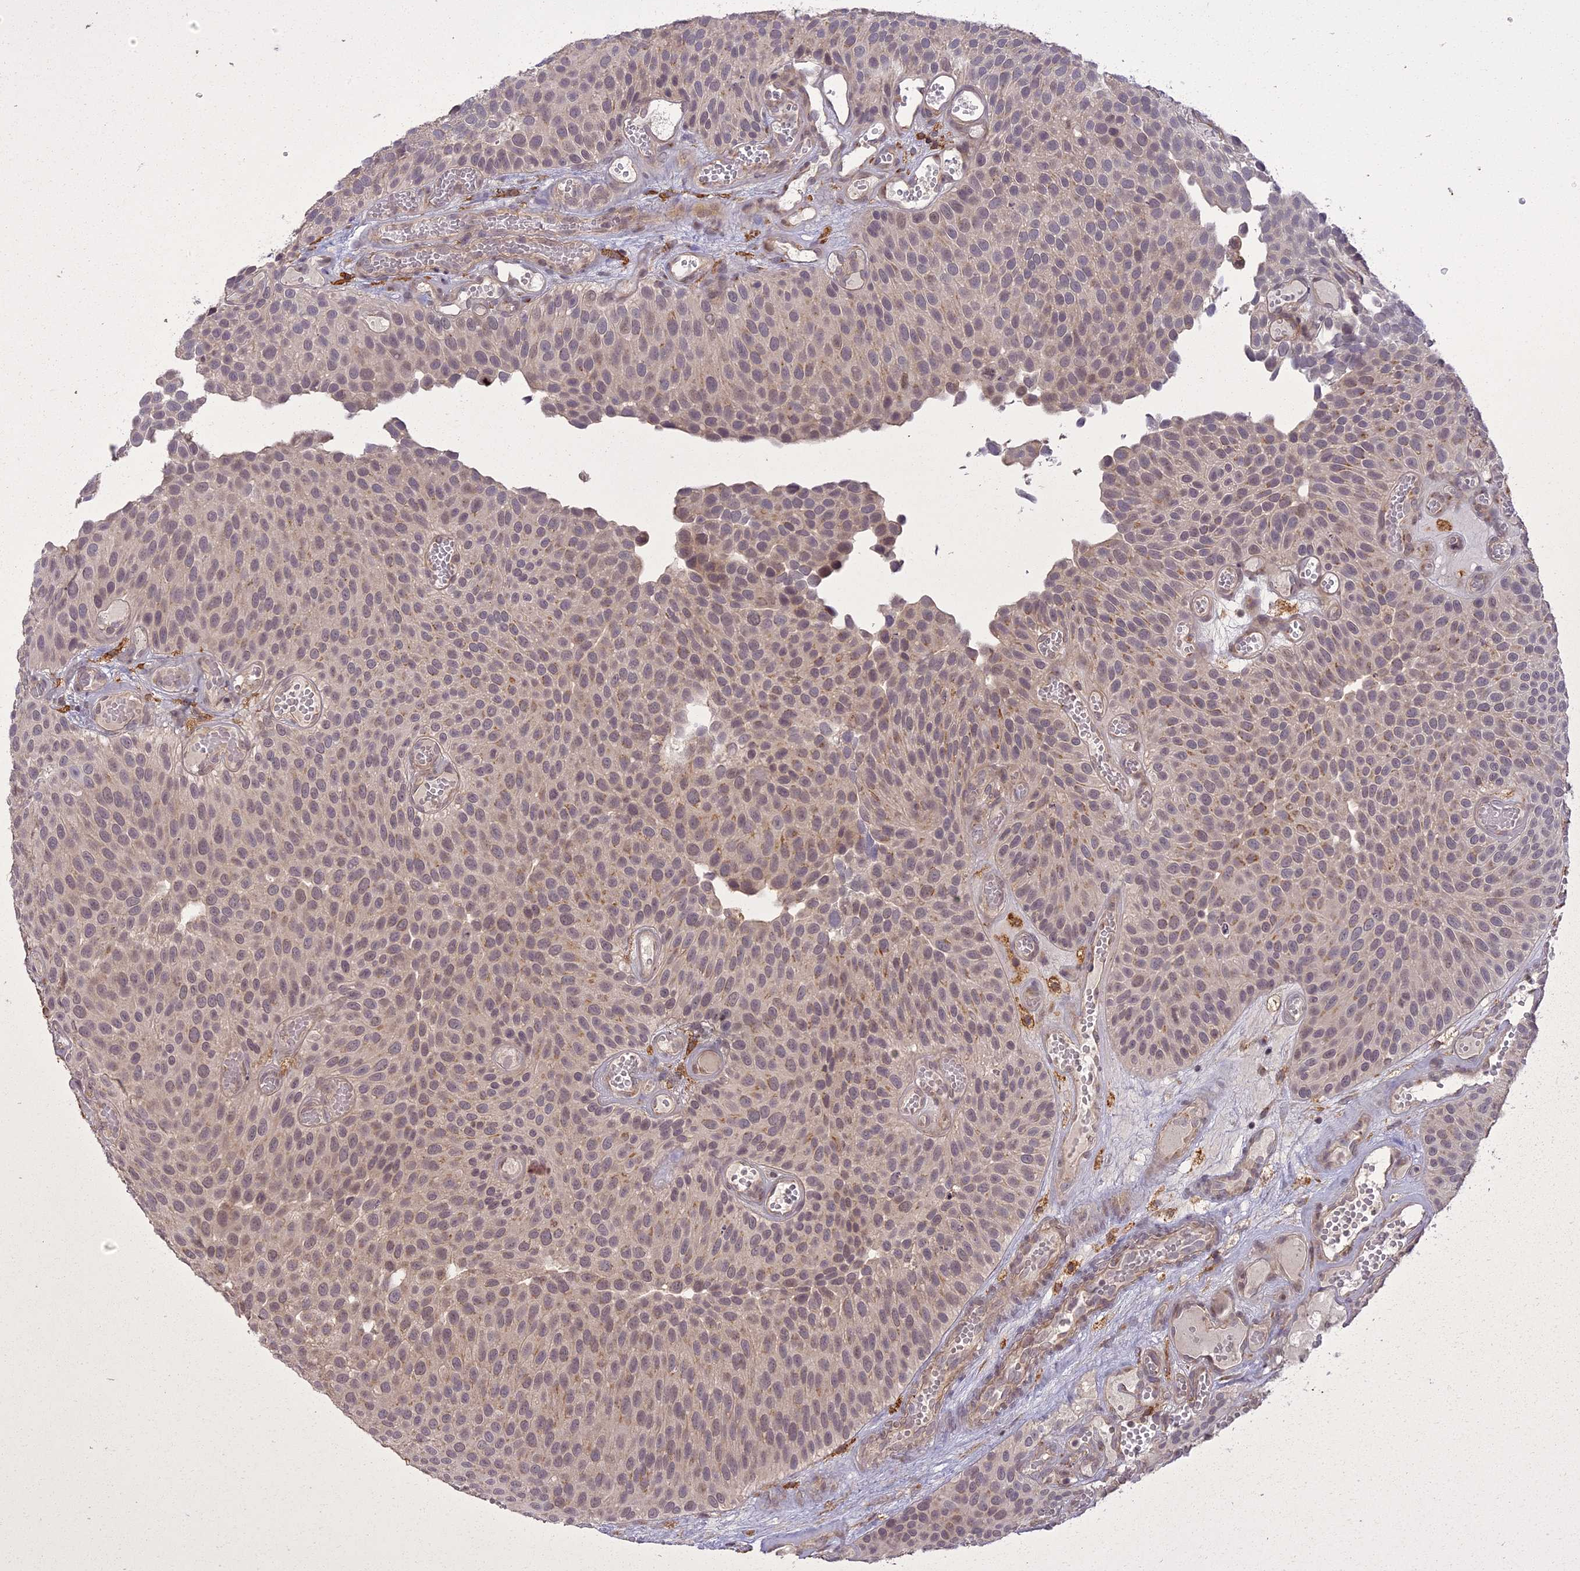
{"staining": {"intensity": "weak", "quantity": "<25%", "location": "cytoplasmic/membranous"}, "tissue": "urothelial cancer", "cell_type": "Tumor cells", "image_type": "cancer", "snomed": [{"axis": "morphology", "description": "Urothelial carcinoma, Low grade"}, {"axis": "topography", "description": "Urinary bladder"}], "caption": "Human urothelial carcinoma (low-grade) stained for a protein using immunohistochemistry (IHC) reveals no expression in tumor cells.", "gene": "ING5", "patient": {"sex": "male", "age": 89}}